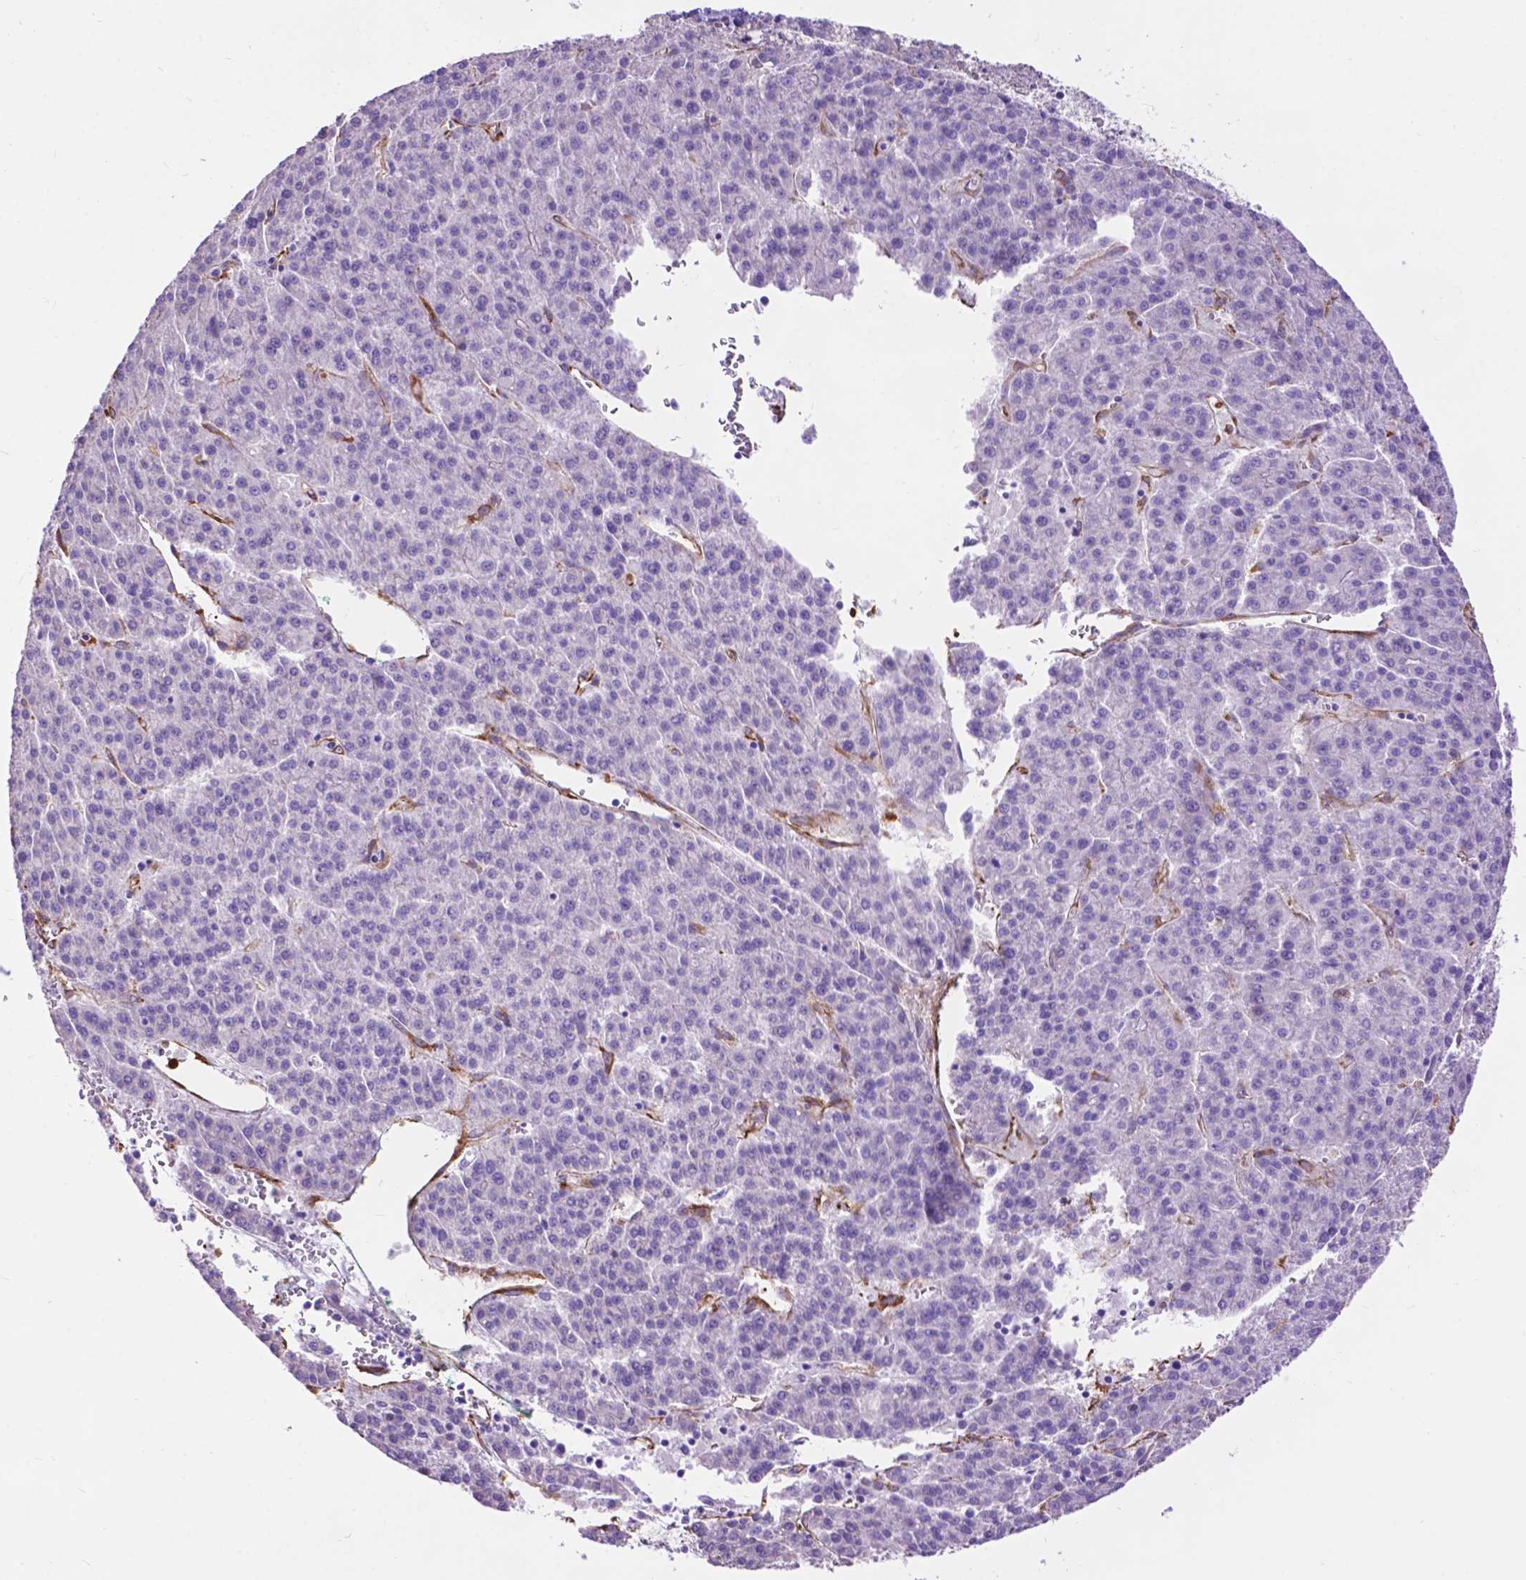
{"staining": {"intensity": "negative", "quantity": "none", "location": "none"}, "tissue": "liver cancer", "cell_type": "Tumor cells", "image_type": "cancer", "snomed": [{"axis": "morphology", "description": "Carcinoma, Hepatocellular, NOS"}, {"axis": "topography", "description": "Liver"}], "caption": "This is an immunohistochemistry (IHC) micrograph of human hepatocellular carcinoma (liver). There is no staining in tumor cells.", "gene": "PCDHA12", "patient": {"sex": "female", "age": 58}}